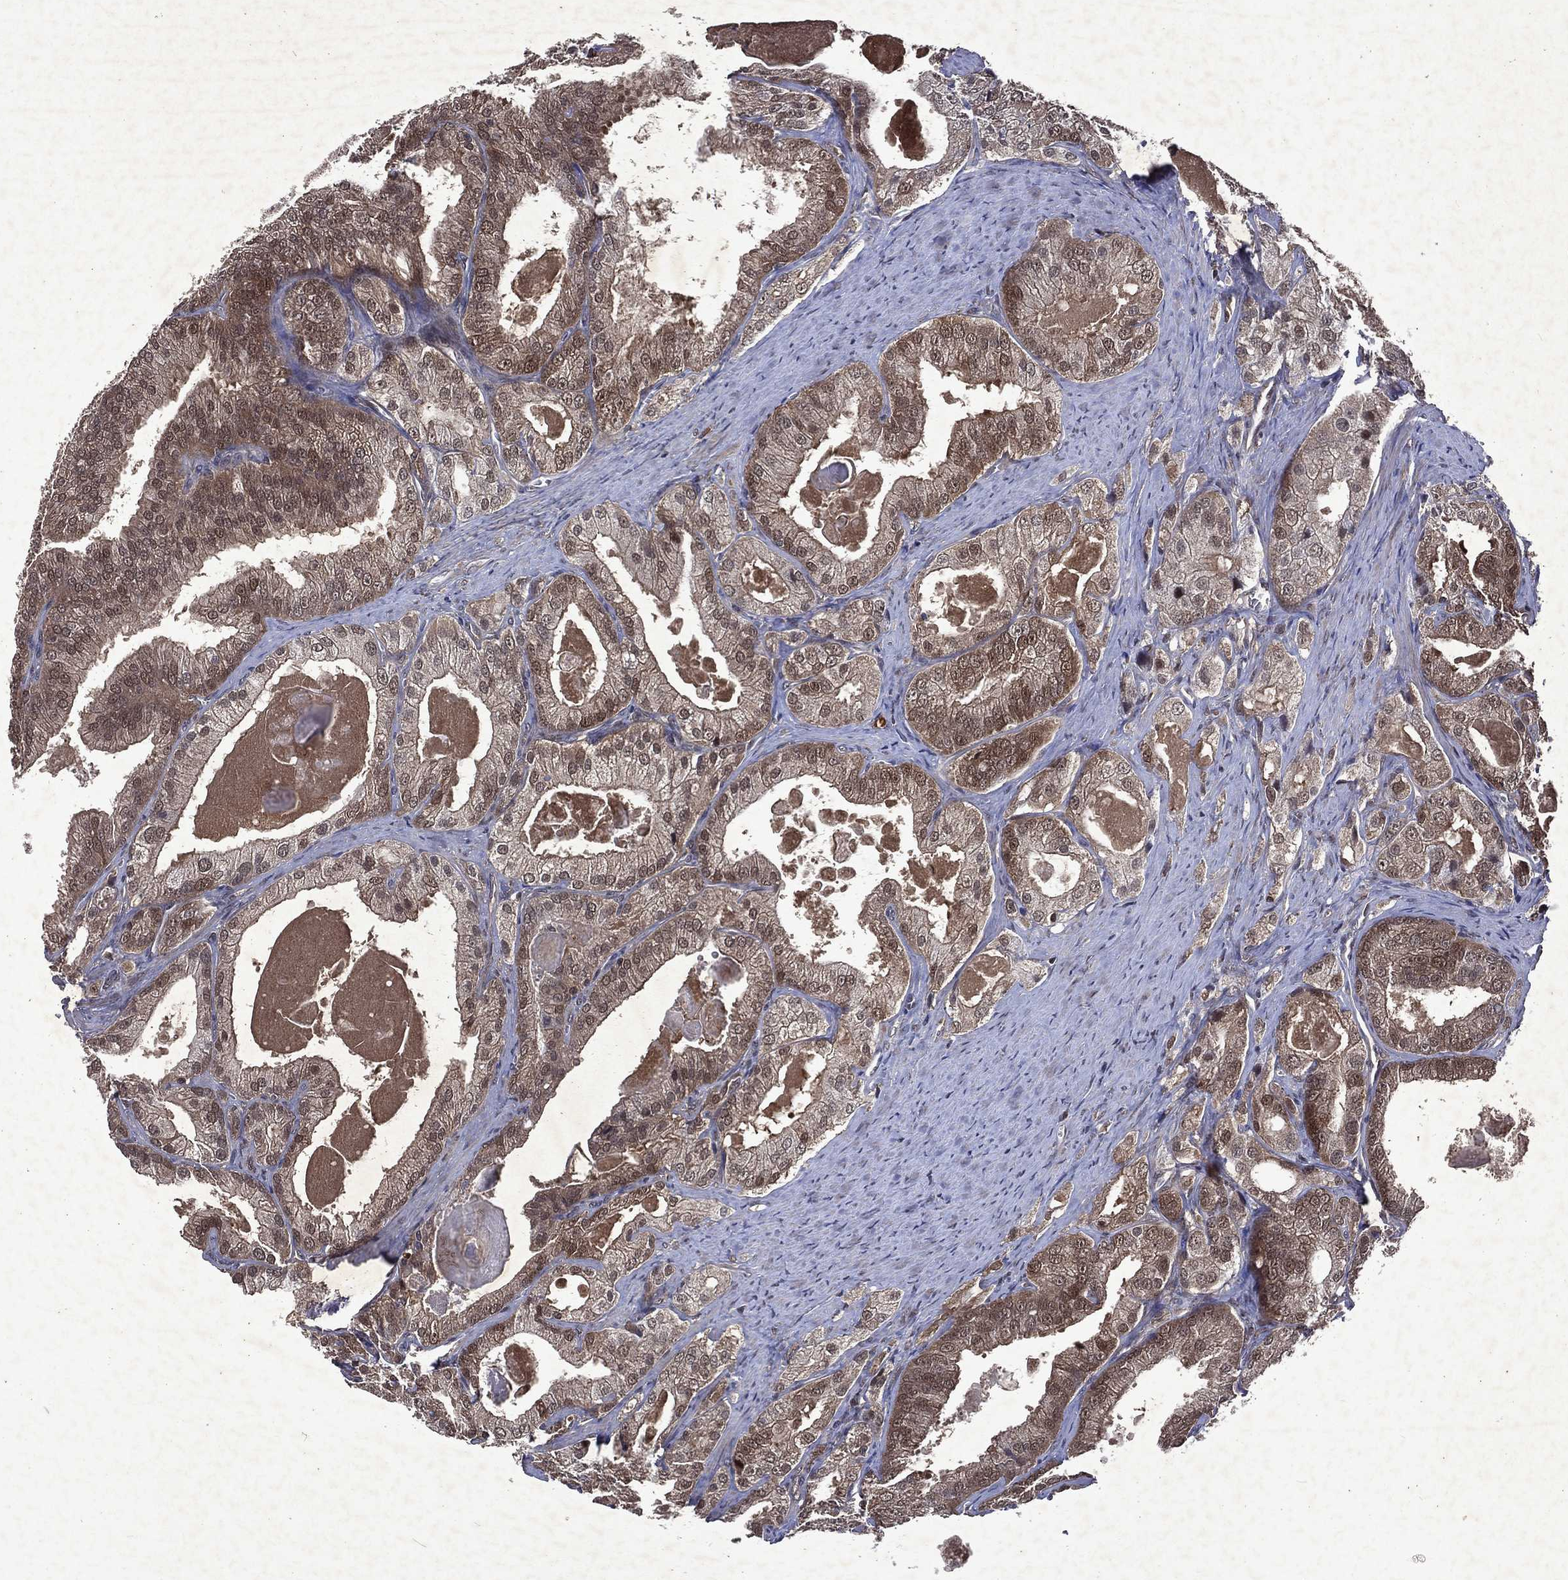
{"staining": {"intensity": "moderate", "quantity": ">75%", "location": "cytoplasmic/membranous"}, "tissue": "prostate cancer", "cell_type": "Tumor cells", "image_type": "cancer", "snomed": [{"axis": "morphology", "description": "Adenocarcinoma, NOS"}, {"axis": "morphology", "description": "Adenocarcinoma, High grade"}, {"axis": "topography", "description": "Prostate"}], "caption": "IHC (DAB) staining of prostate cancer (adenocarcinoma) reveals moderate cytoplasmic/membranous protein staining in about >75% of tumor cells.", "gene": "MTAP", "patient": {"sex": "male", "age": 70}}